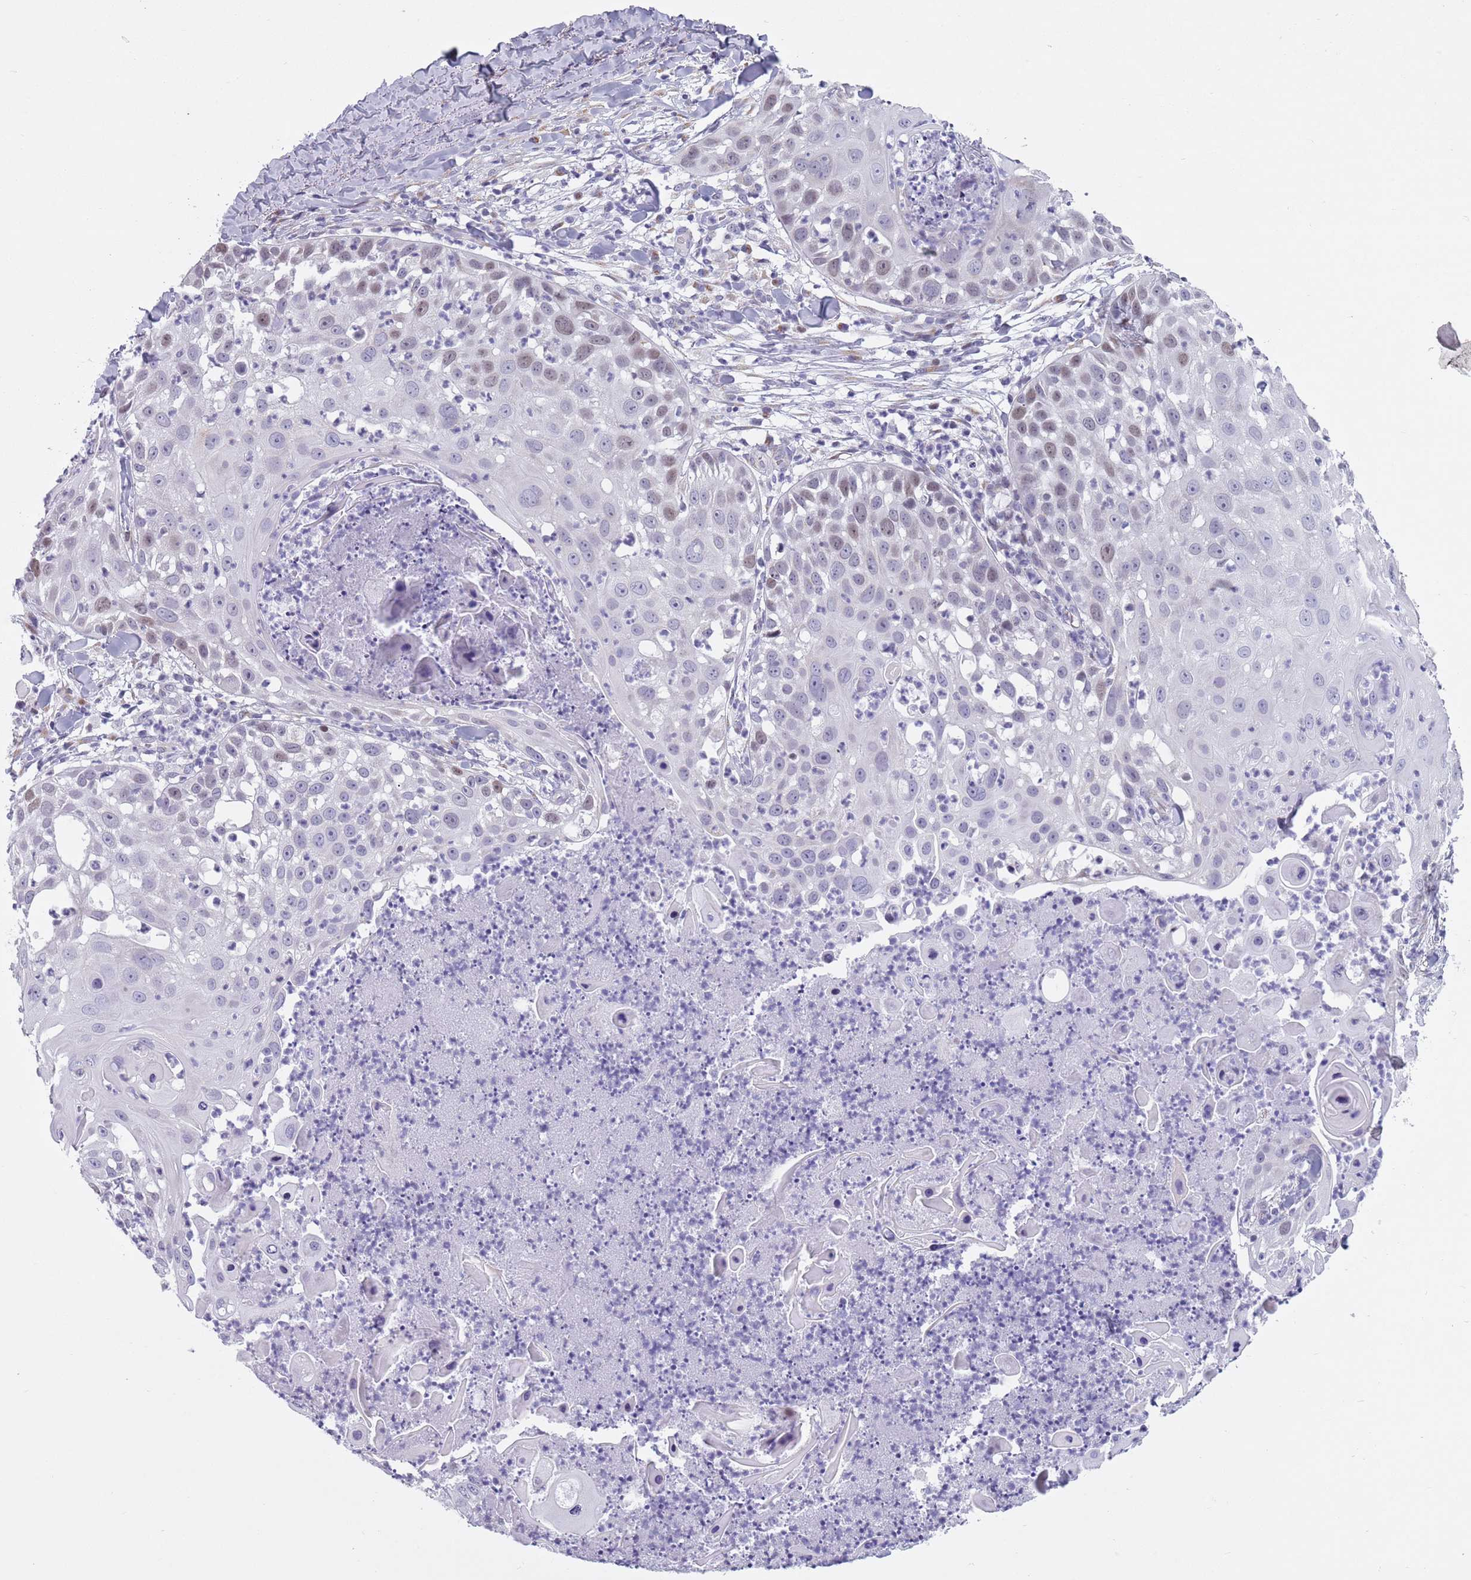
{"staining": {"intensity": "weak", "quantity": "<25%", "location": "nuclear"}, "tissue": "skin cancer", "cell_type": "Tumor cells", "image_type": "cancer", "snomed": [{"axis": "morphology", "description": "Squamous cell carcinoma, NOS"}, {"axis": "topography", "description": "Skin"}], "caption": "Skin cancer (squamous cell carcinoma) was stained to show a protein in brown. There is no significant positivity in tumor cells. (Immunohistochemistry (ihc), brightfield microscopy, high magnification).", "gene": "ZKSCAN2", "patient": {"sex": "female", "age": 44}}